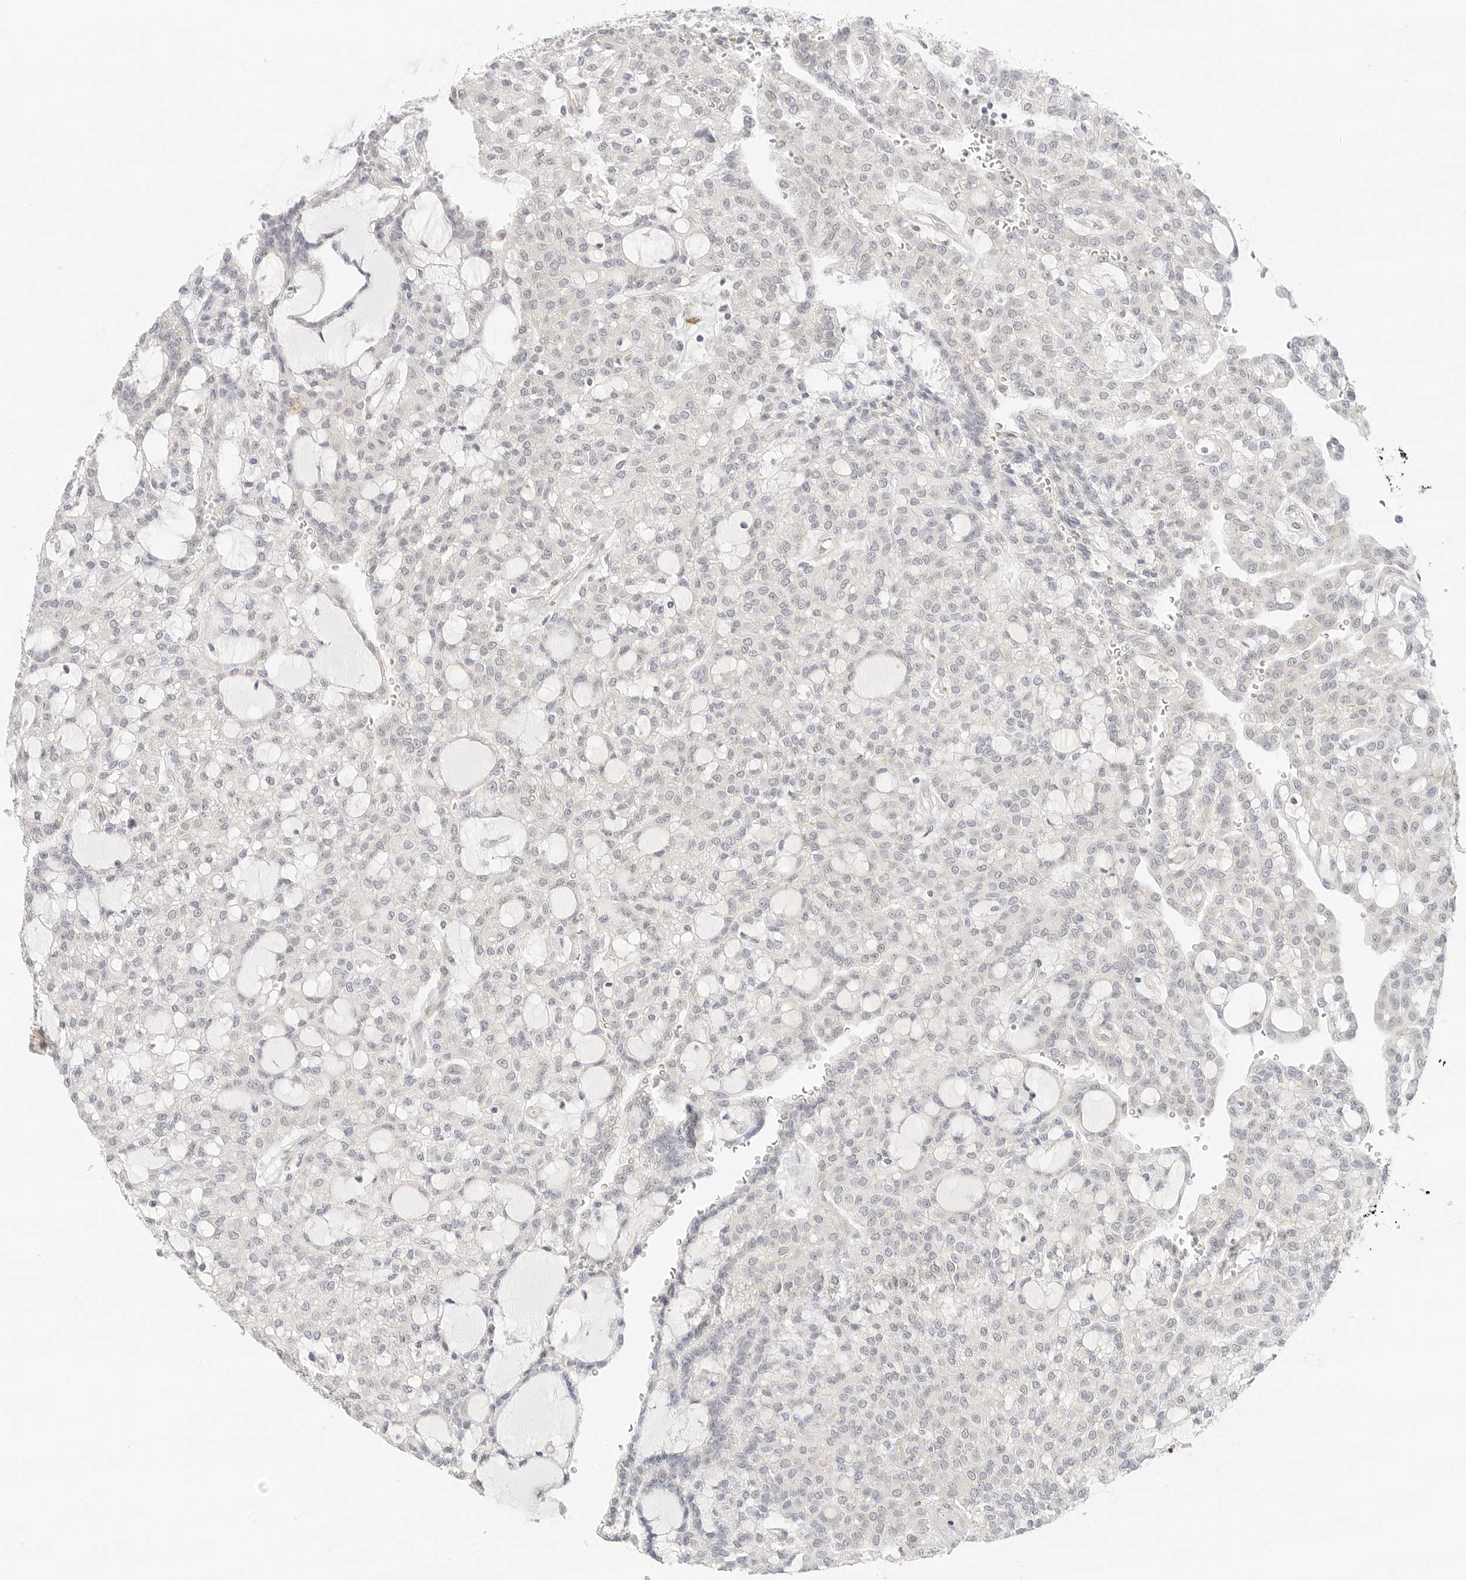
{"staining": {"intensity": "negative", "quantity": "none", "location": "none"}, "tissue": "renal cancer", "cell_type": "Tumor cells", "image_type": "cancer", "snomed": [{"axis": "morphology", "description": "Adenocarcinoma, NOS"}, {"axis": "topography", "description": "Kidney"}], "caption": "Tumor cells show no significant positivity in renal cancer (adenocarcinoma).", "gene": "PCDH19", "patient": {"sex": "male", "age": 63}}